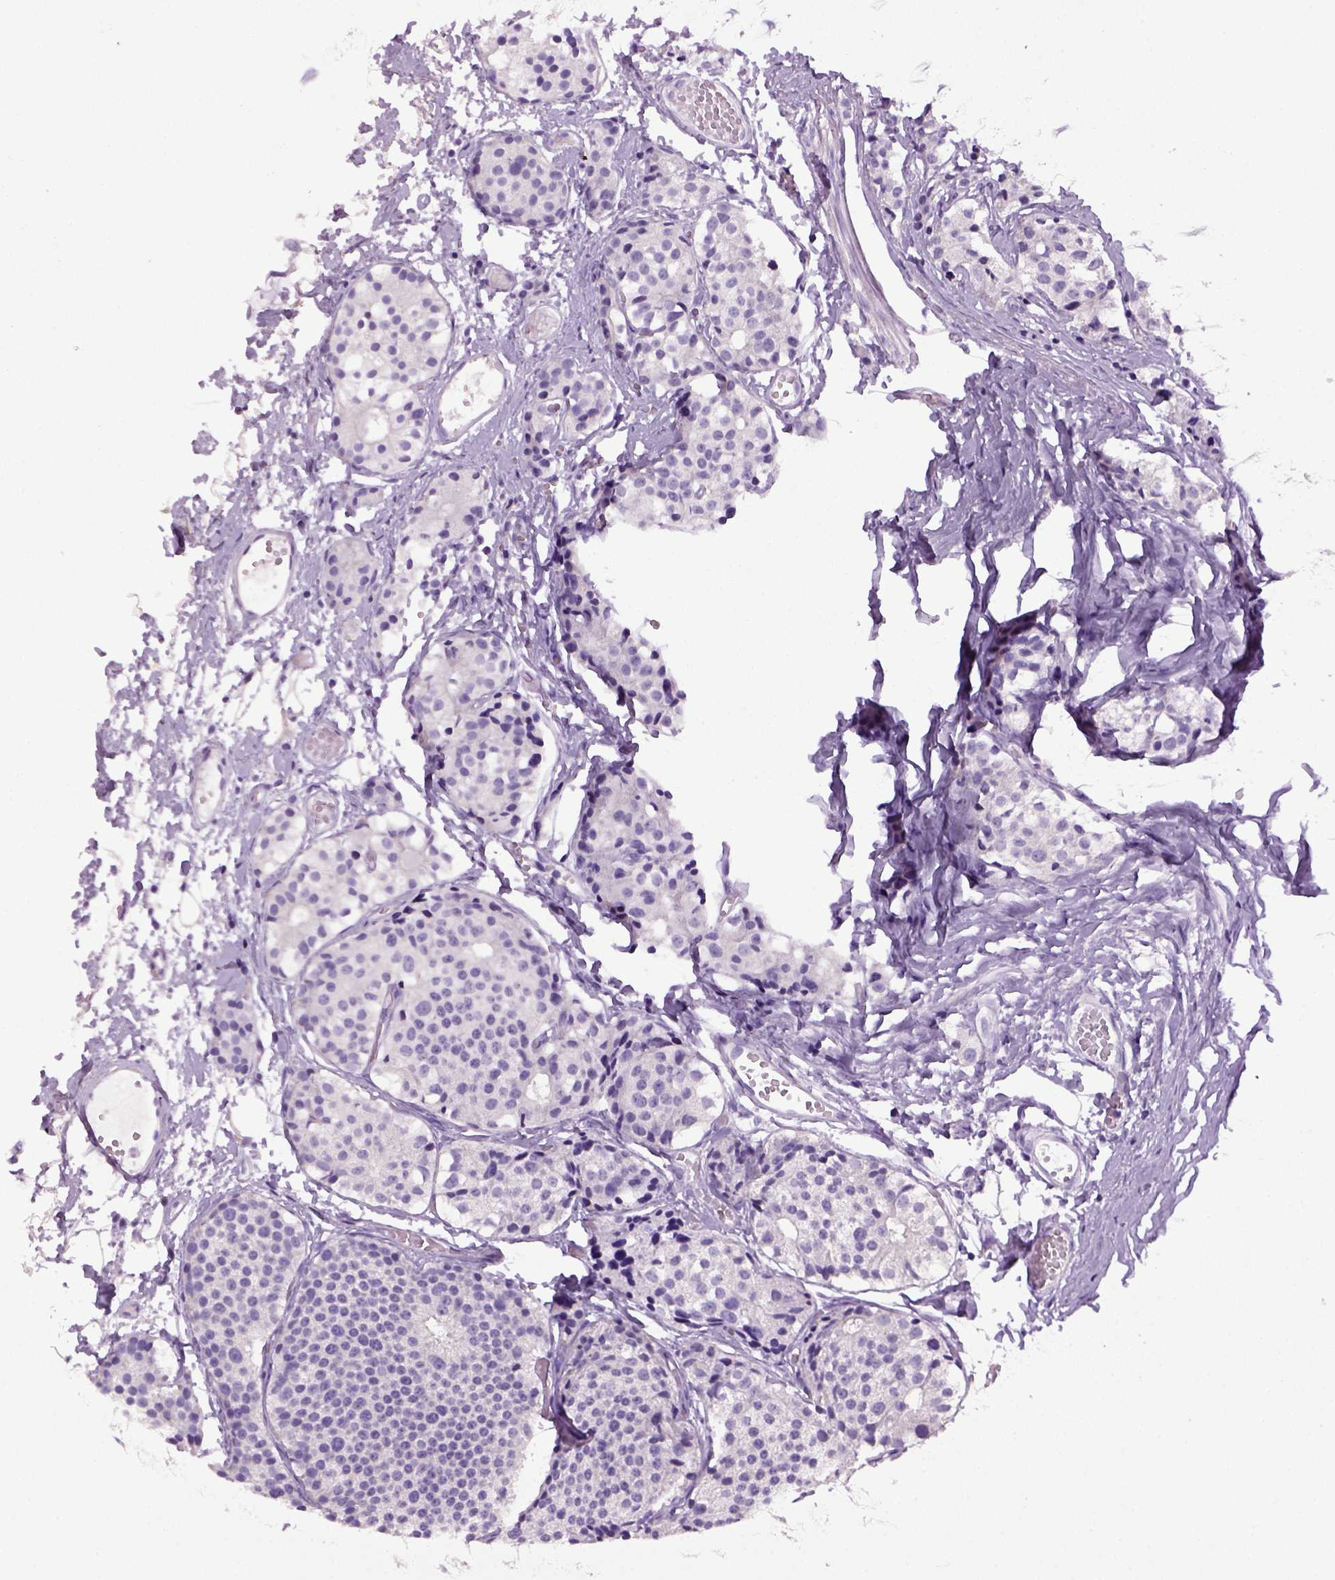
{"staining": {"intensity": "negative", "quantity": "none", "location": "none"}, "tissue": "carcinoid", "cell_type": "Tumor cells", "image_type": "cancer", "snomed": [{"axis": "morphology", "description": "Carcinoid, malignant, NOS"}, {"axis": "topography", "description": "Small intestine"}], "caption": "Immunohistochemistry (IHC) micrograph of carcinoid stained for a protein (brown), which displays no expression in tumor cells.", "gene": "HMCN2", "patient": {"sex": "female", "age": 65}}